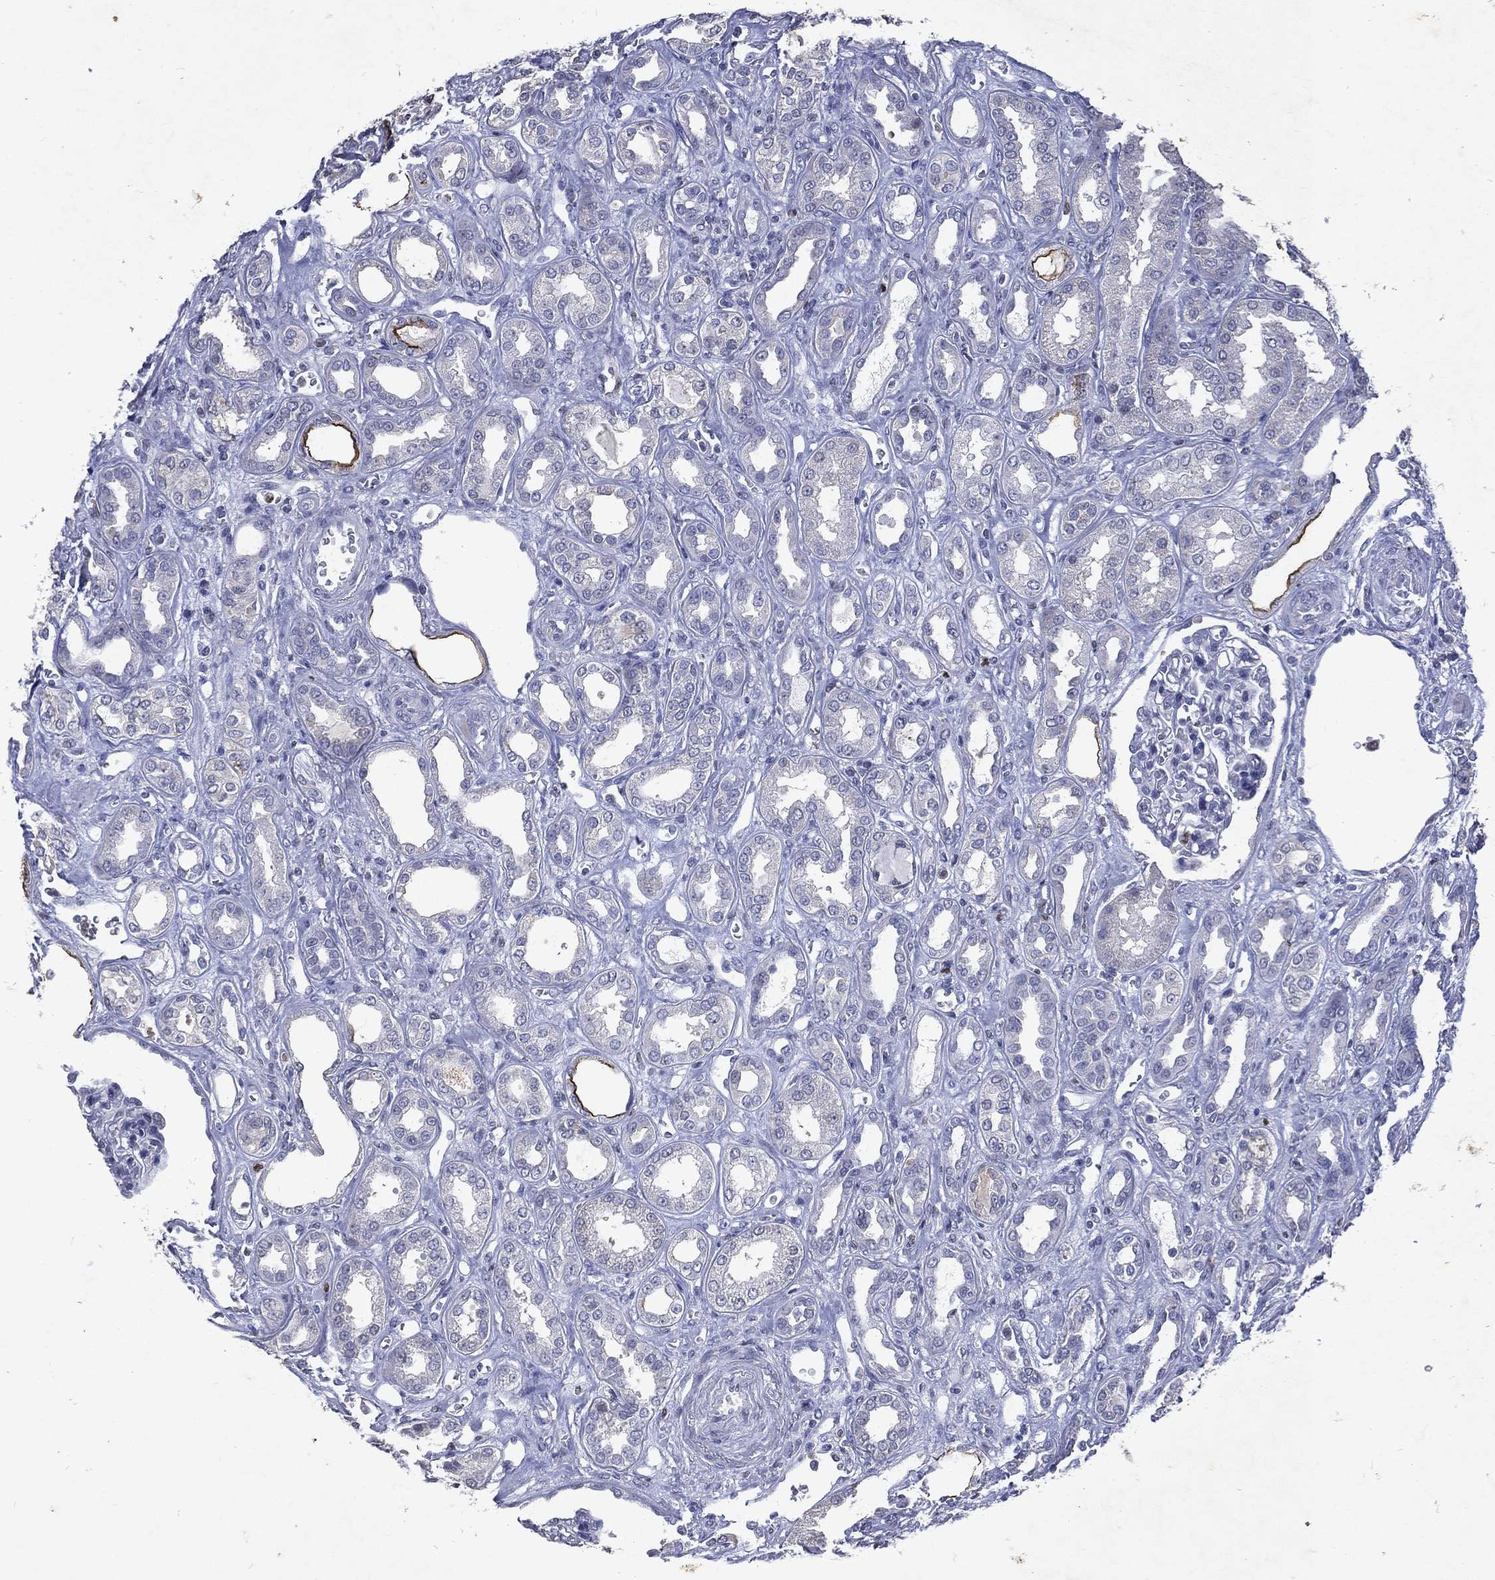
{"staining": {"intensity": "strong", "quantity": "<25%", "location": "cytoplasmic/membranous"}, "tissue": "renal cancer", "cell_type": "Tumor cells", "image_type": "cancer", "snomed": [{"axis": "morphology", "description": "Adenocarcinoma, NOS"}, {"axis": "topography", "description": "Kidney"}], "caption": "Immunohistochemistry (IHC) histopathology image of neoplastic tissue: adenocarcinoma (renal) stained using IHC demonstrates medium levels of strong protein expression localized specifically in the cytoplasmic/membranous of tumor cells, appearing as a cytoplasmic/membranous brown color.", "gene": "SLC34A2", "patient": {"sex": "male", "age": 63}}